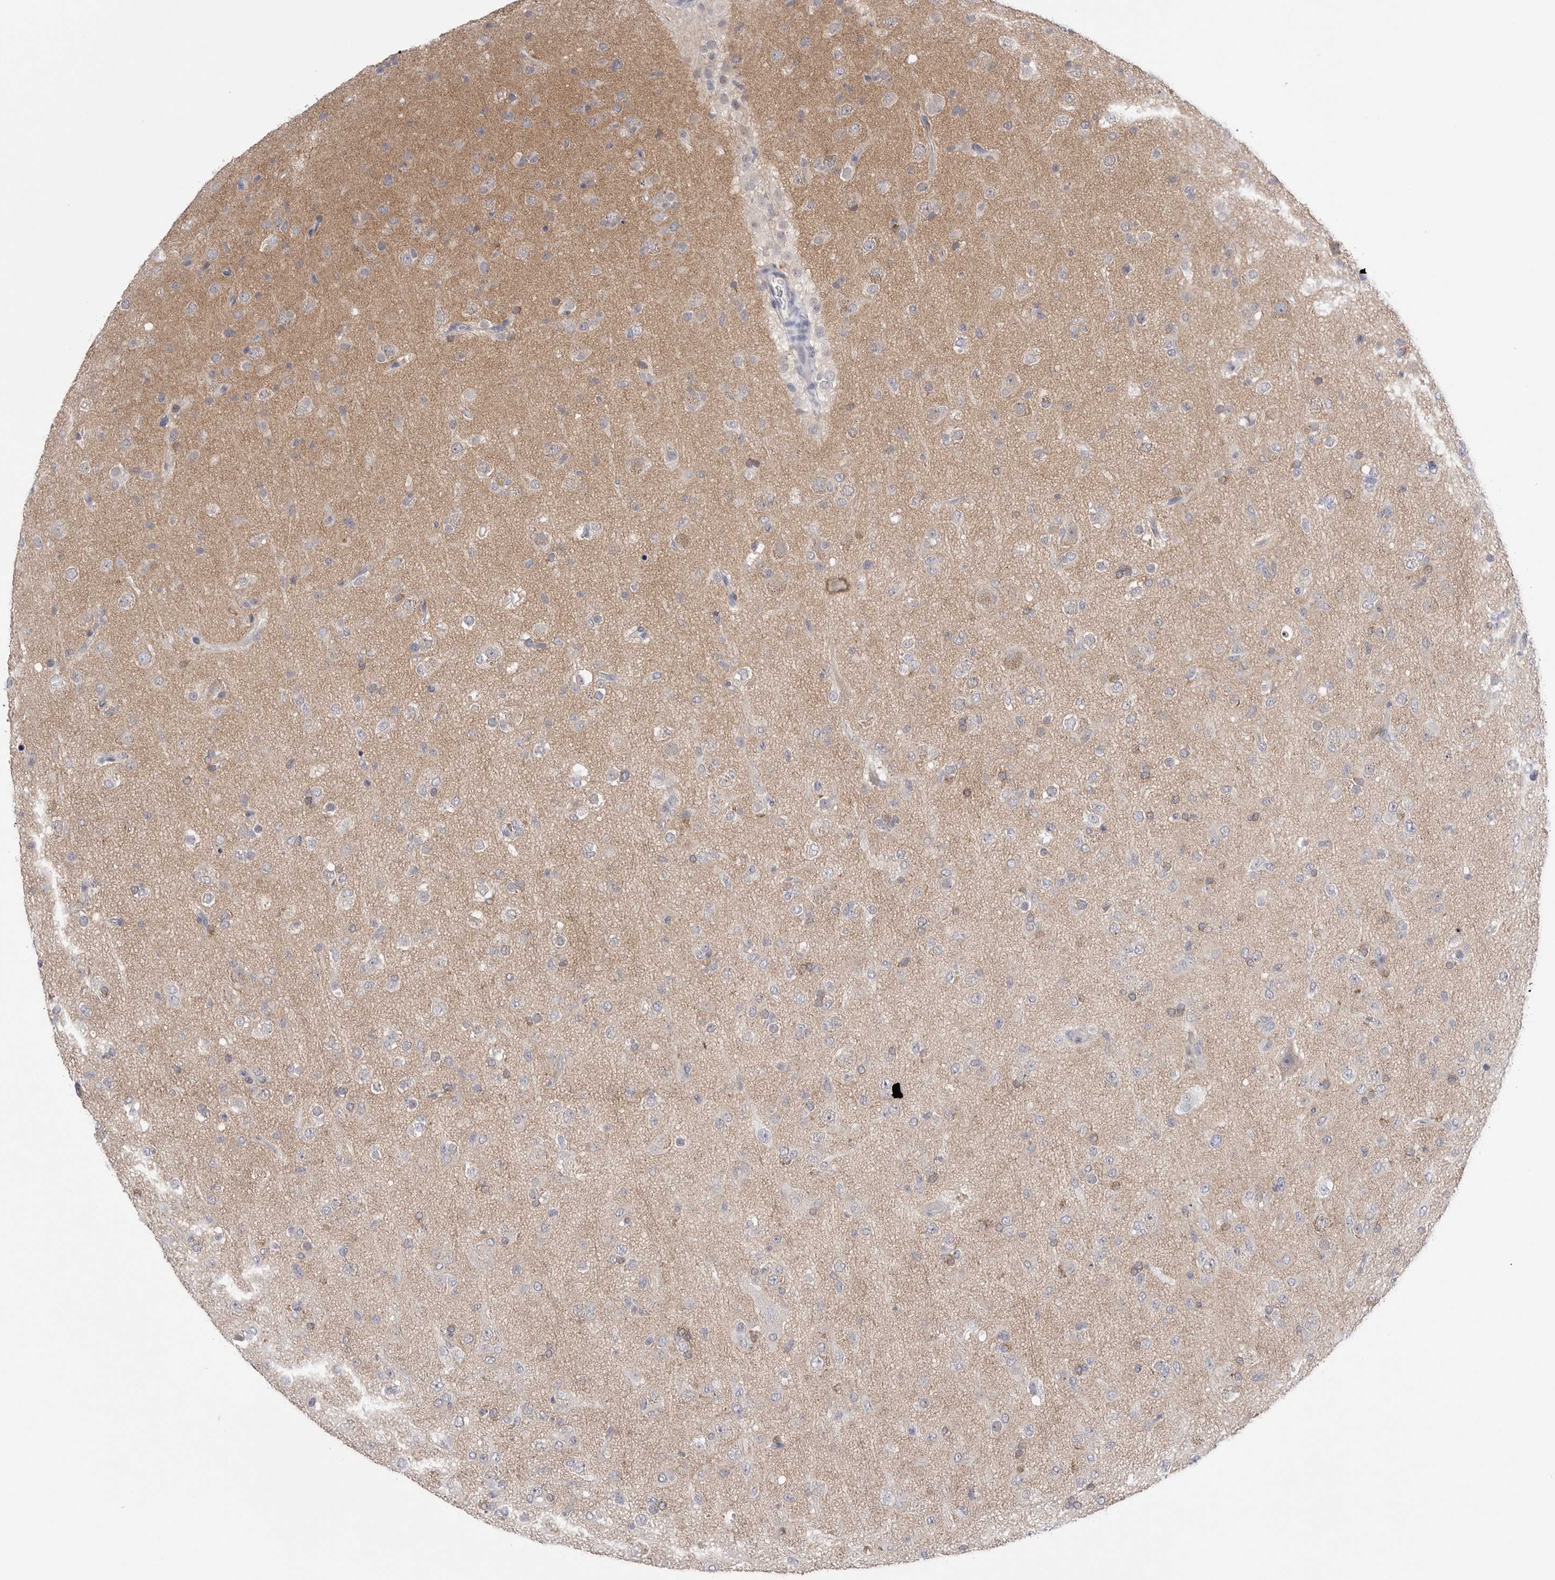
{"staining": {"intensity": "weak", "quantity": "<25%", "location": "cytoplasmic/membranous"}, "tissue": "glioma", "cell_type": "Tumor cells", "image_type": "cancer", "snomed": [{"axis": "morphology", "description": "Glioma, malignant, Low grade"}, {"axis": "topography", "description": "Brain"}], "caption": "This is an immunohistochemistry (IHC) micrograph of human malignant glioma (low-grade). There is no staining in tumor cells.", "gene": "DLGAP3", "patient": {"sex": "male", "age": 65}}